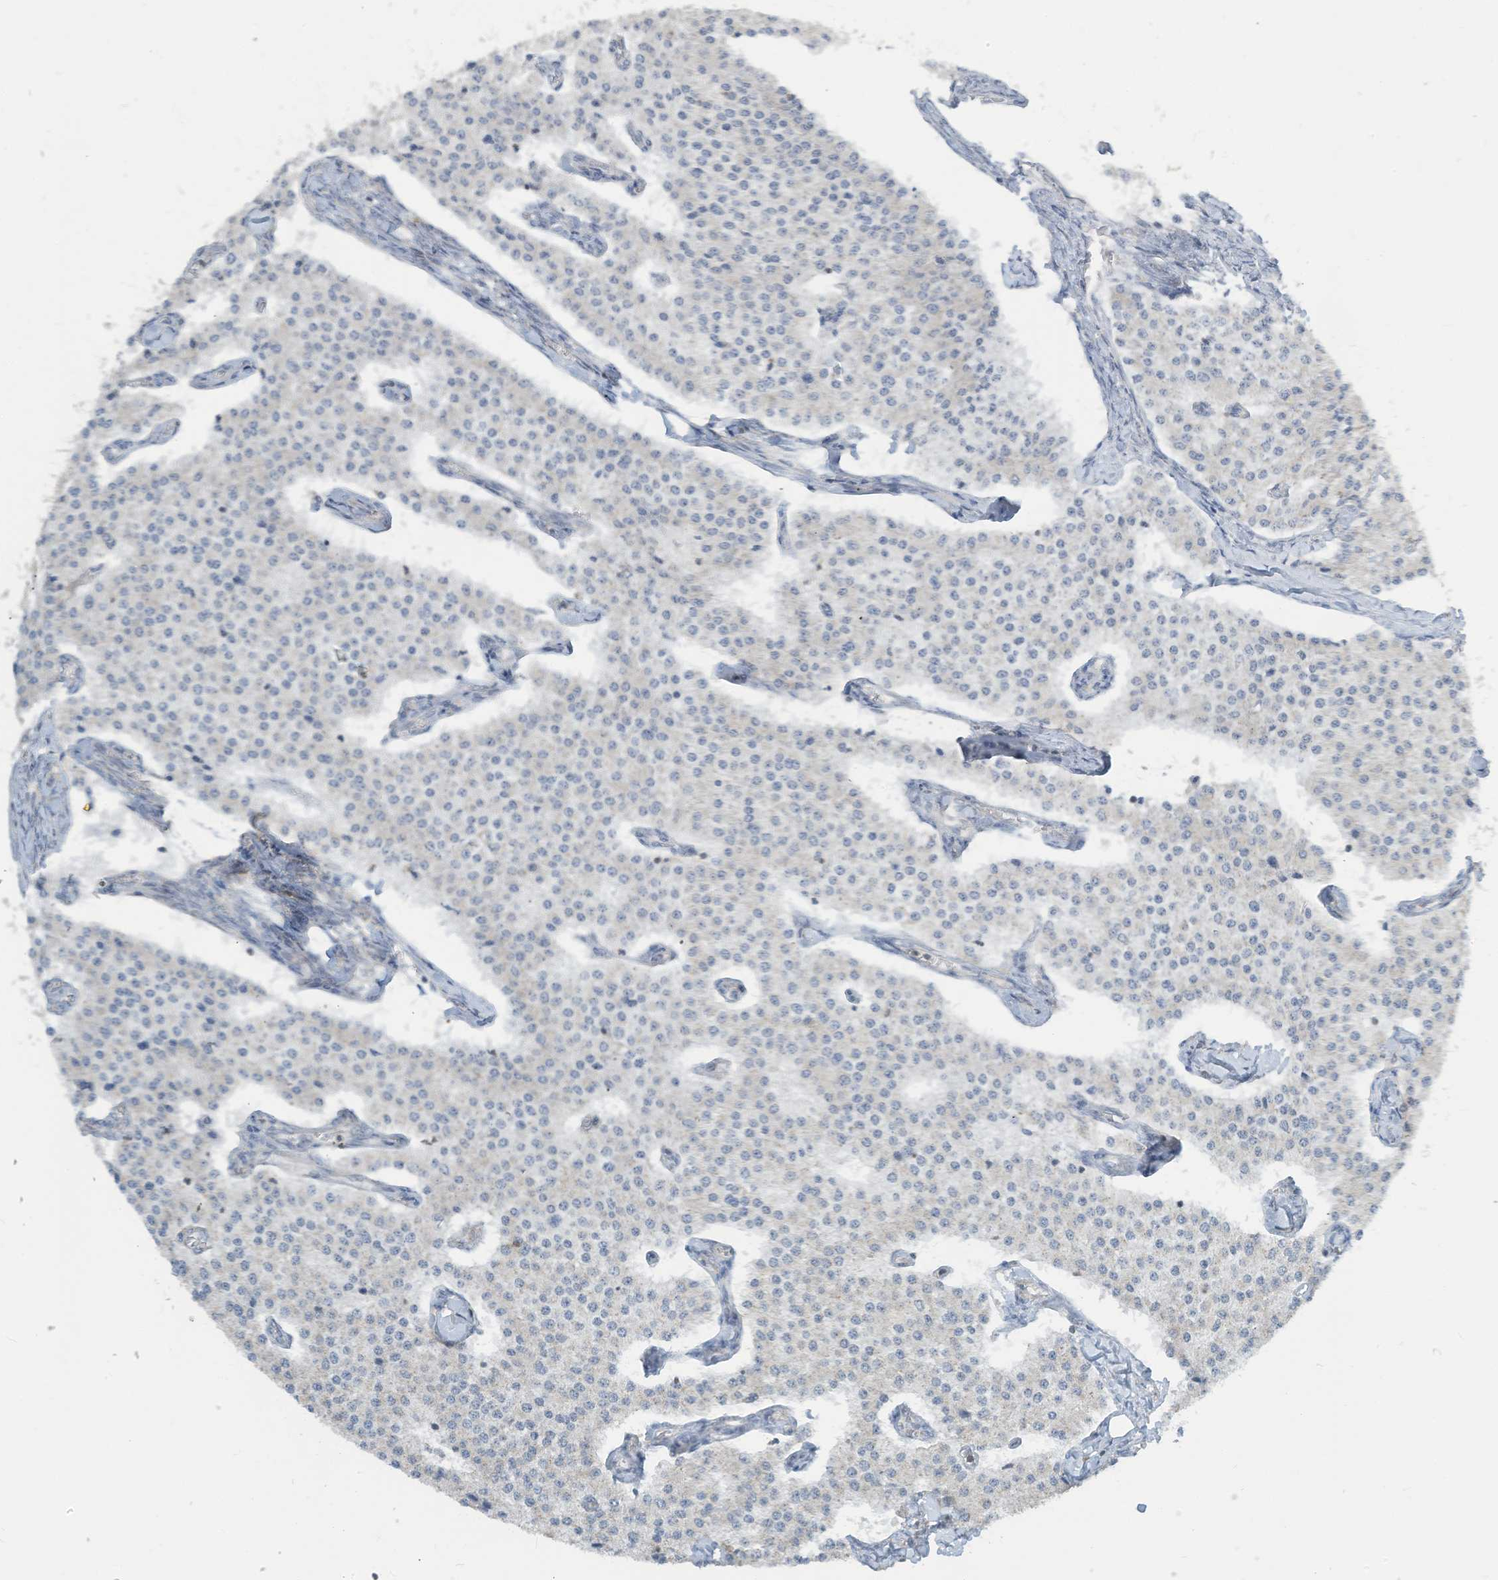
{"staining": {"intensity": "negative", "quantity": "none", "location": "none"}, "tissue": "carcinoid", "cell_type": "Tumor cells", "image_type": "cancer", "snomed": [{"axis": "morphology", "description": "Carcinoid, malignant, NOS"}, {"axis": "topography", "description": "Colon"}], "caption": "The photomicrograph displays no significant staining in tumor cells of carcinoid.", "gene": "PARVG", "patient": {"sex": "female", "age": 52}}